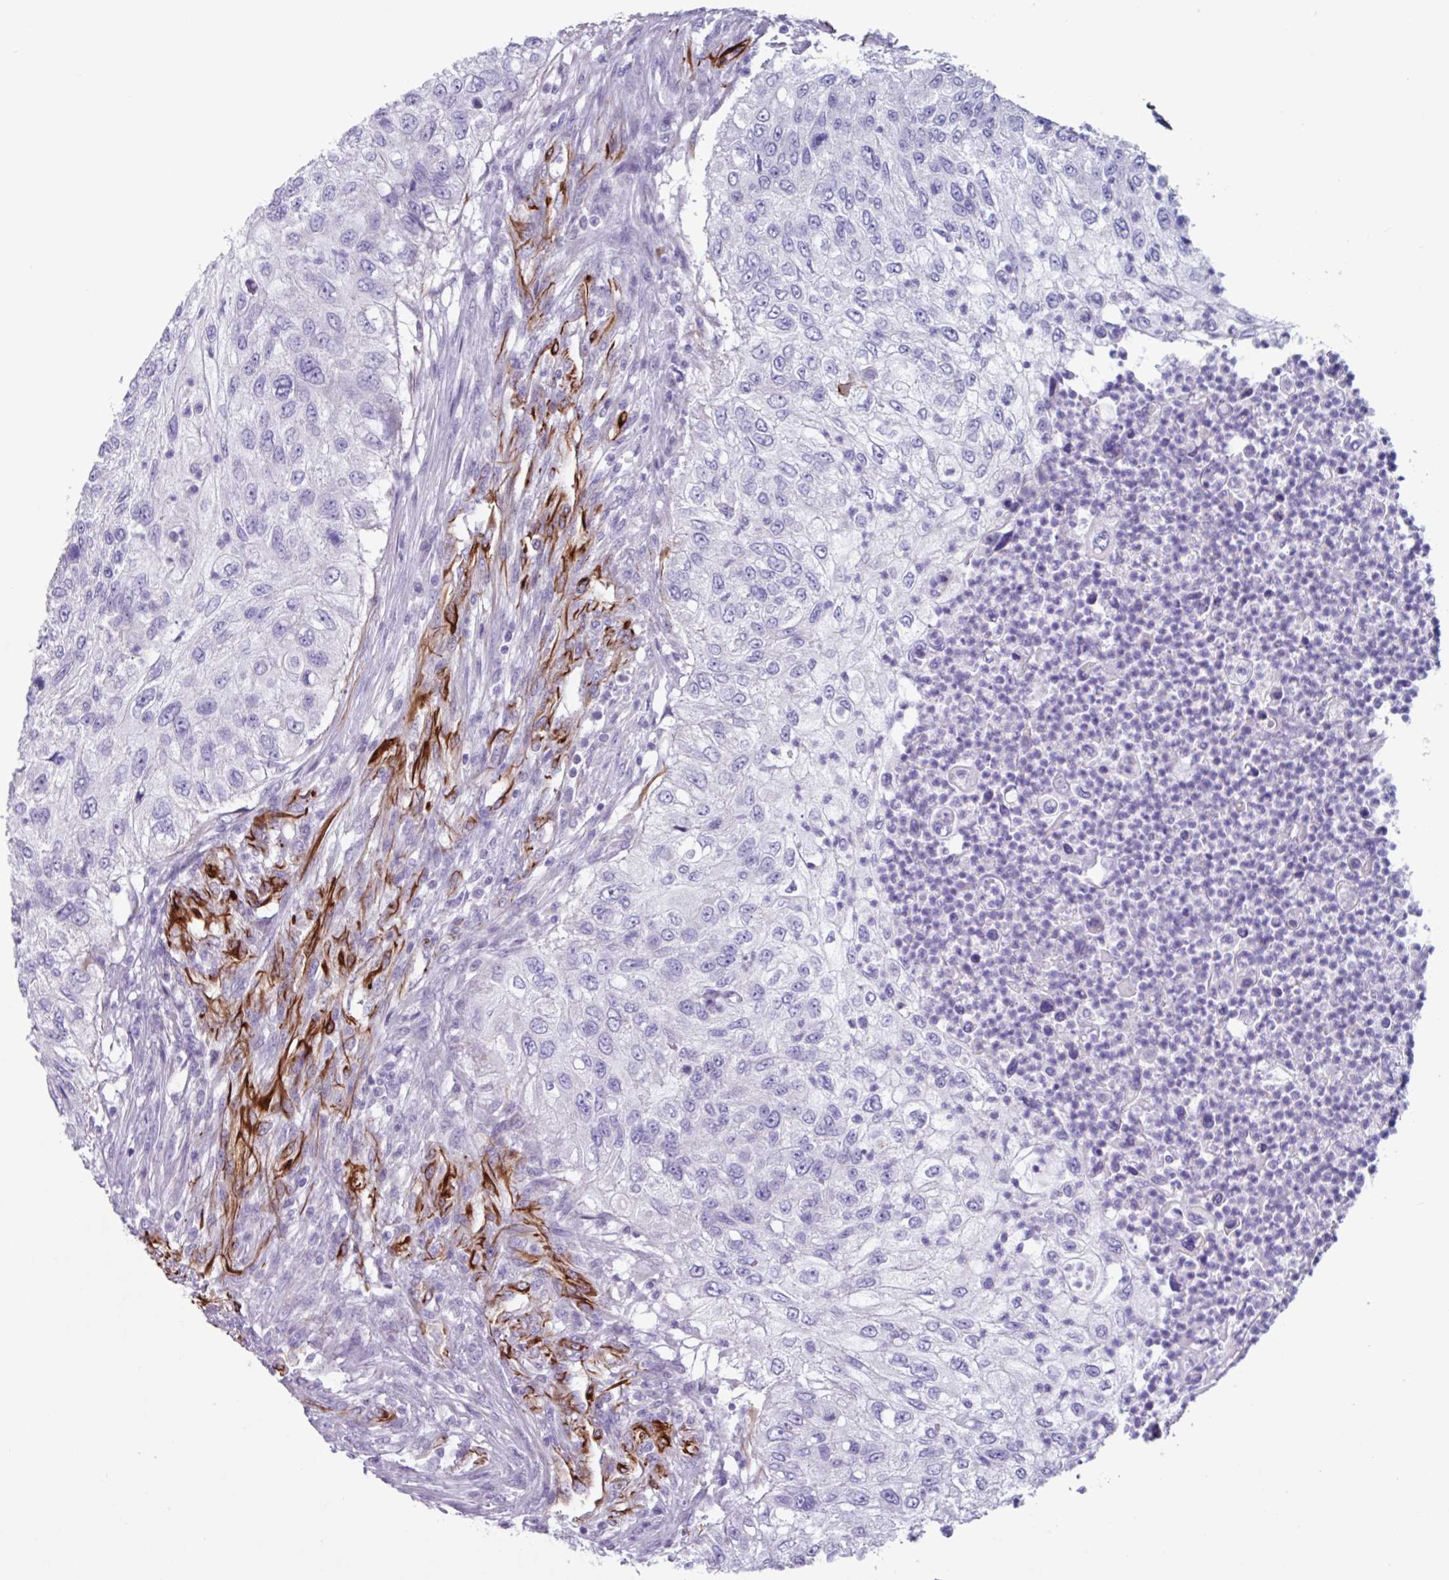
{"staining": {"intensity": "negative", "quantity": "none", "location": "none"}, "tissue": "urothelial cancer", "cell_type": "Tumor cells", "image_type": "cancer", "snomed": [{"axis": "morphology", "description": "Urothelial carcinoma, High grade"}, {"axis": "topography", "description": "Urinary bladder"}], "caption": "A high-resolution photomicrograph shows immunohistochemistry (IHC) staining of high-grade urothelial carcinoma, which exhibits no significant staining in tumor cells. (DAB immunohistochemistry (IHC), high magnification).", "gene": "BTD", "patient": {"sex": "female", "age": 60}}